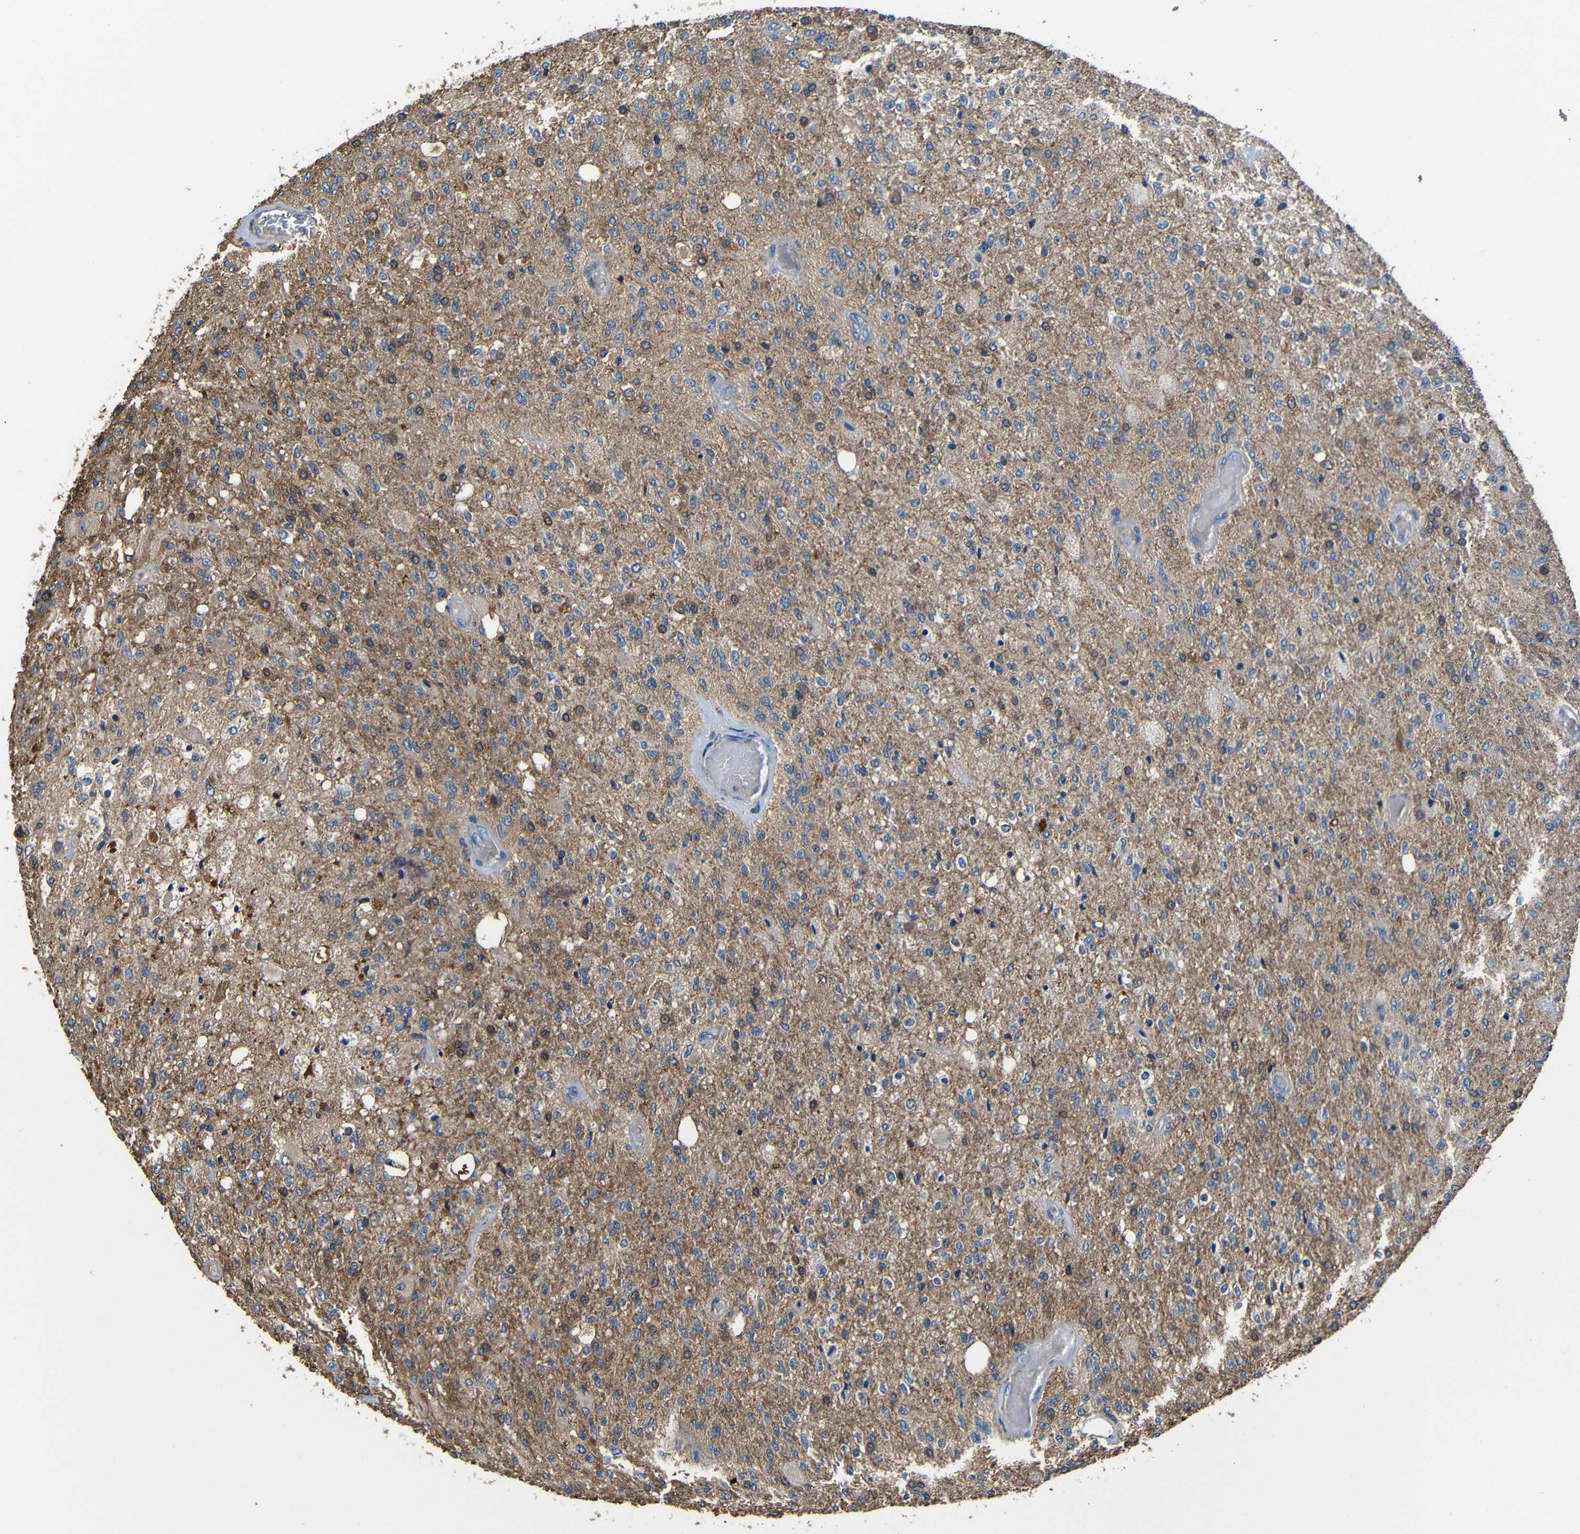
{"staining": {"intensity": "moderate", "quantity": ">75%", "location": "cytoplasmic/membranous"}, "tissue": "glioma", "cell_type": "Tumor cells", "image_type": "cancer", "snomed": [{"axis": "morphology", "description": "Normal tissue, NOS"}, {"axis": "morphology", "description": "Glioma, malignant, High grade"}, {"axis": "topography", "description": "Cerebral cortex"}], "caption": "High-power microscopy captured an immunohistochemistry histopathology image of glioma, revealing moderate cytoplasmic/membranous staining in about >75% of tumor cells.", "gene": "GDI1", "patient": {"sex": "male", "age": 77}}